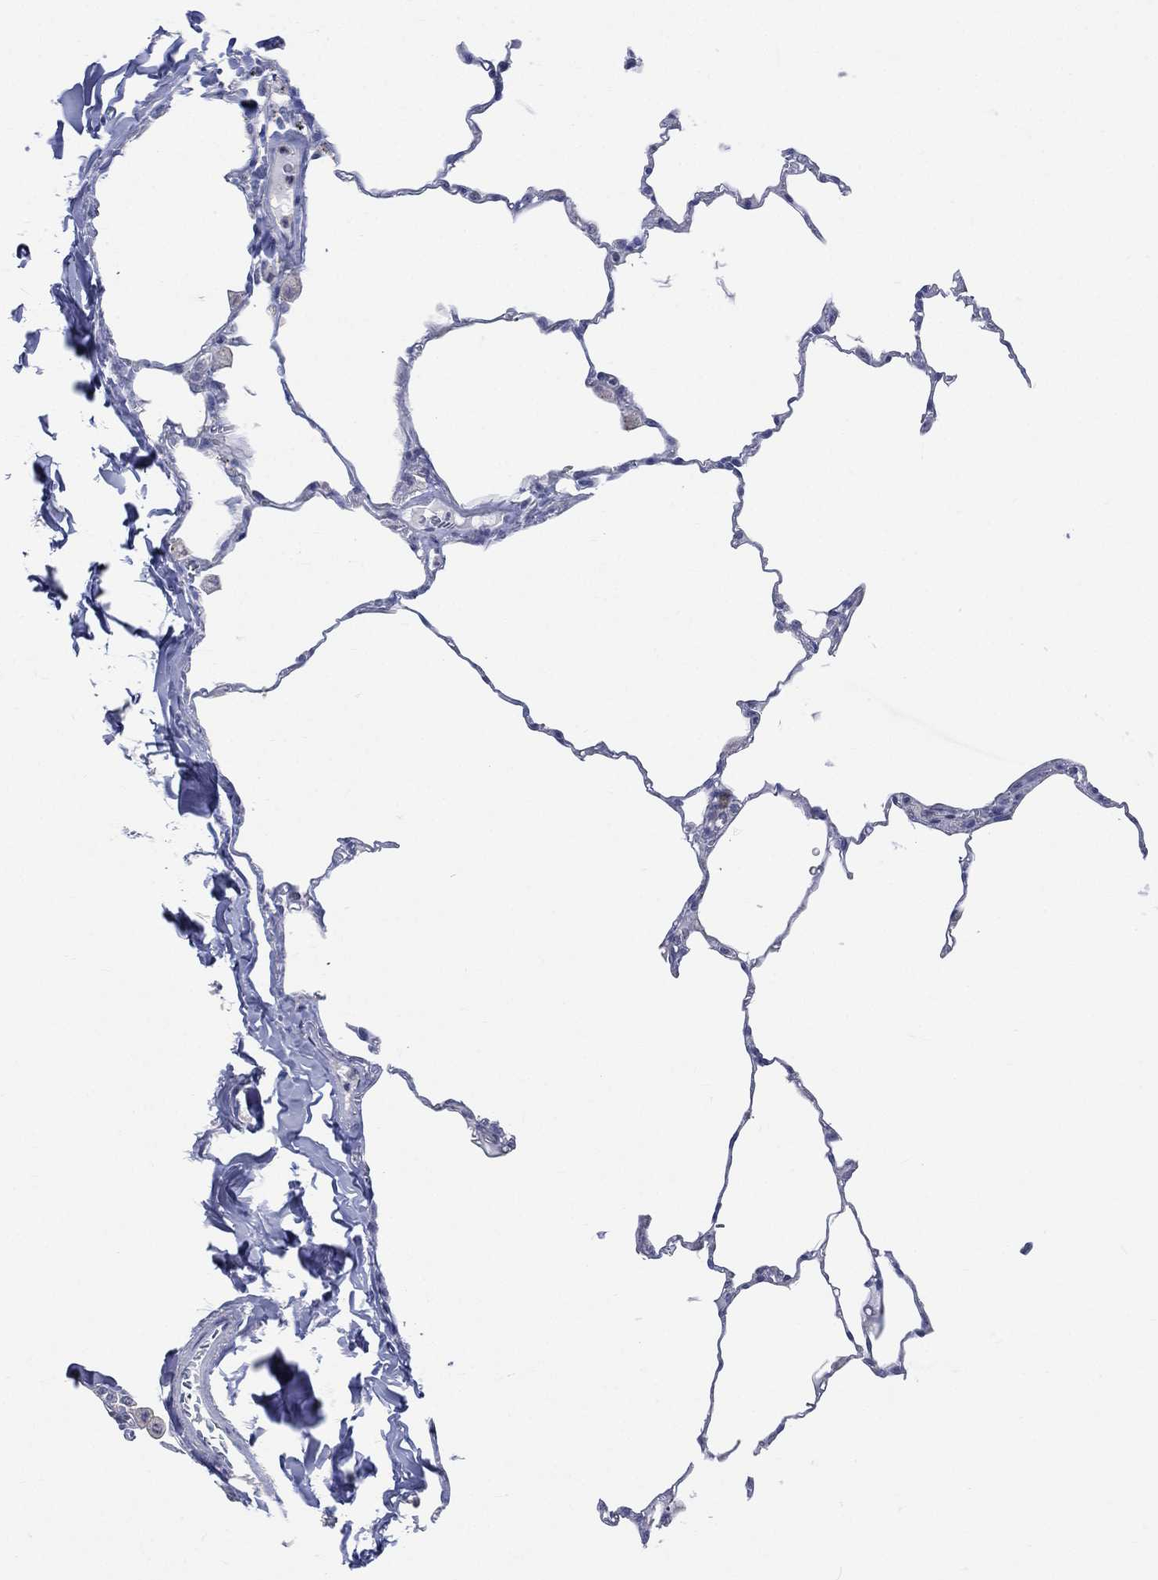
{"staining": {"intensity": "negative", "quantity": "none", "location": "none"}, "tissue": "lung", "cell_type": "Alveolar cells", "image_type": "normal", "snomed": [{"axis": "morphology", "description": "Normal tissue, NOS"}, {"axis": "morphology", "description": "Adenocarcinoma, metastatic, NOS"}, {"axis": "topography", "description": "Lung"}], "caption": "IHC micrograph of unremarkable human lung stained for a protein (brown), which displays no positivity in alveolar cells.", "gene": "AKAP3", "patient": {"sex": "male", "age": 45}}